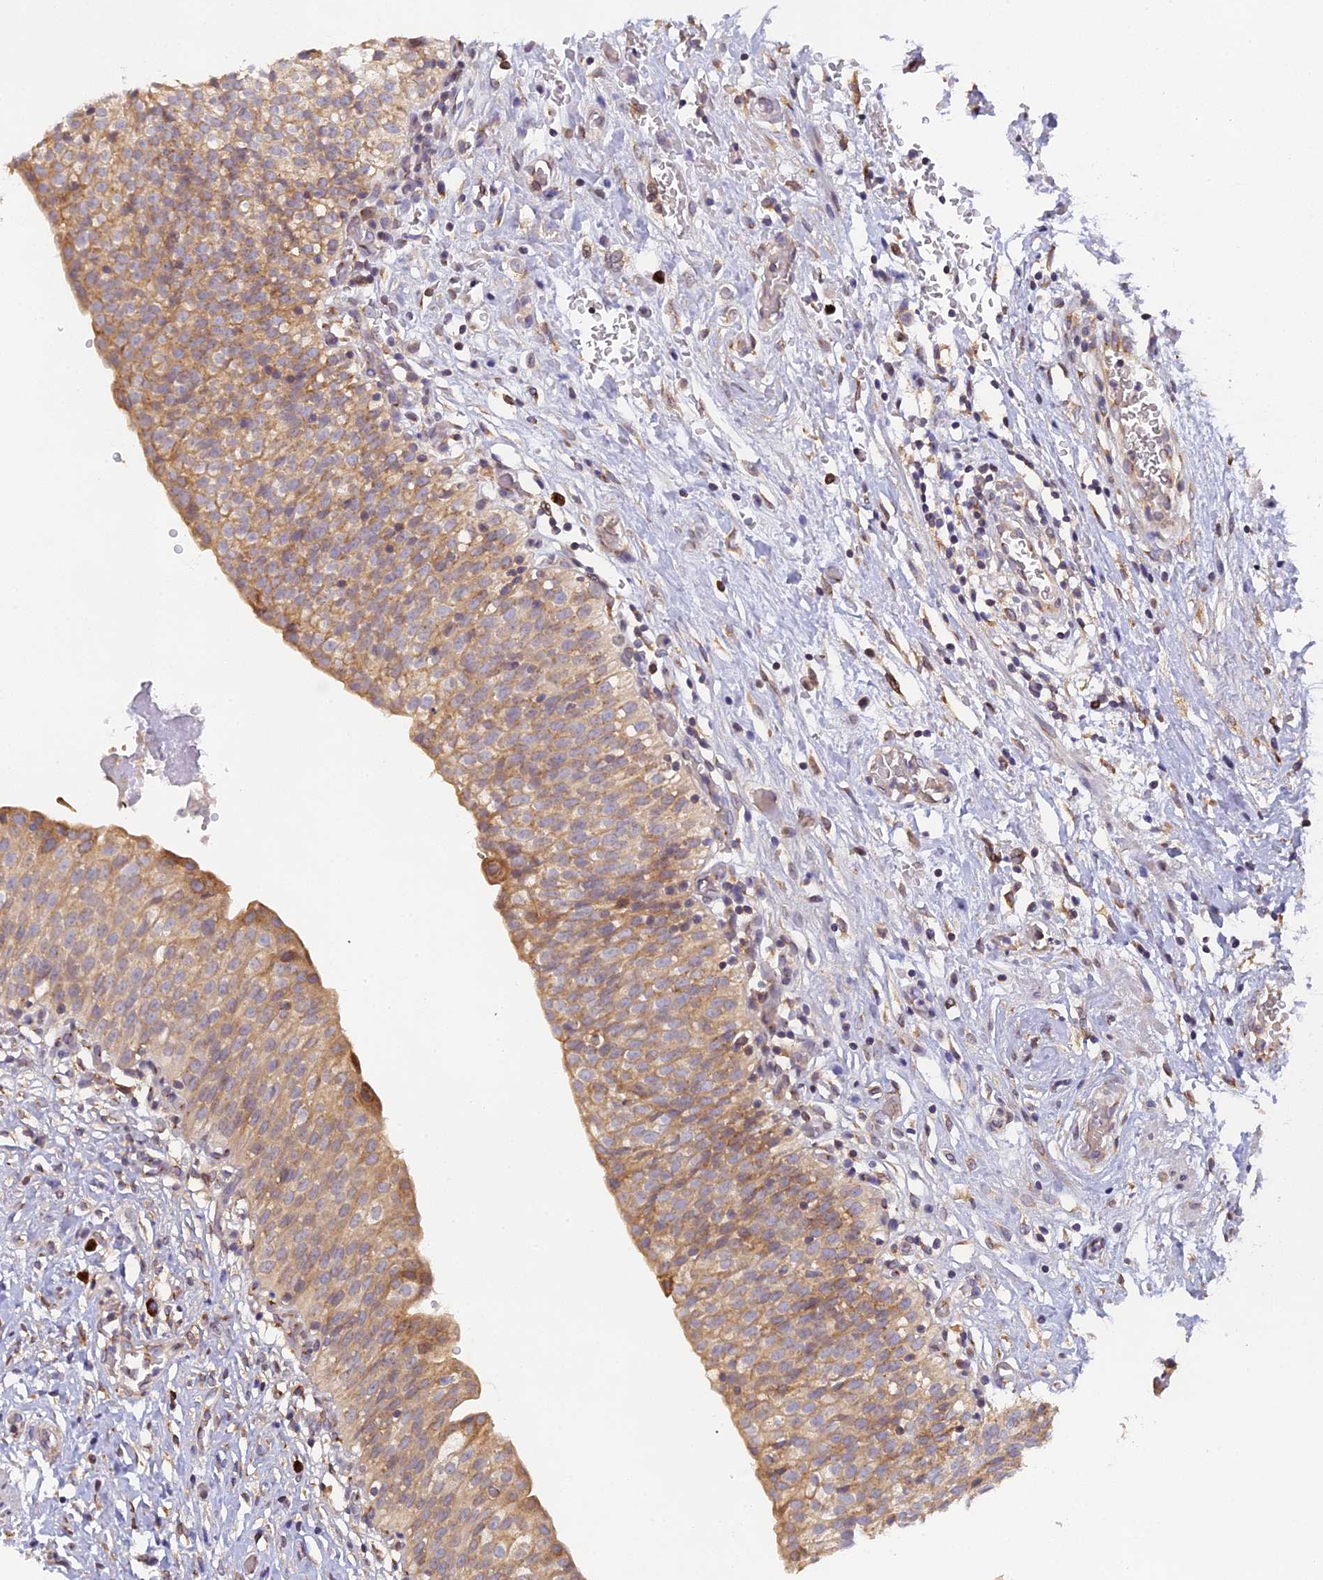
{"staining": {"intensity": "moderate", "quantity": ">75%", "location": "cytoplasmic/membranous"}, "tissue": "urinary bladder", "cell_type": "Urothelial cells", "image_type": "normal", "snomed": [{"axis": "morphology", "description": "Normal tissue, NOS"}, {"axis": "topography", "description": "Urinary bladder"}], "caption": "A histopathology image showing moderate cytoplasmic/membranous positivity in about >75% of urothelial cells in unremarkable urinary bladder, as visualized by brown immunohistochemical staining.", "gene": "SNX17", "patient": {"sex": "male", "age": 55}}